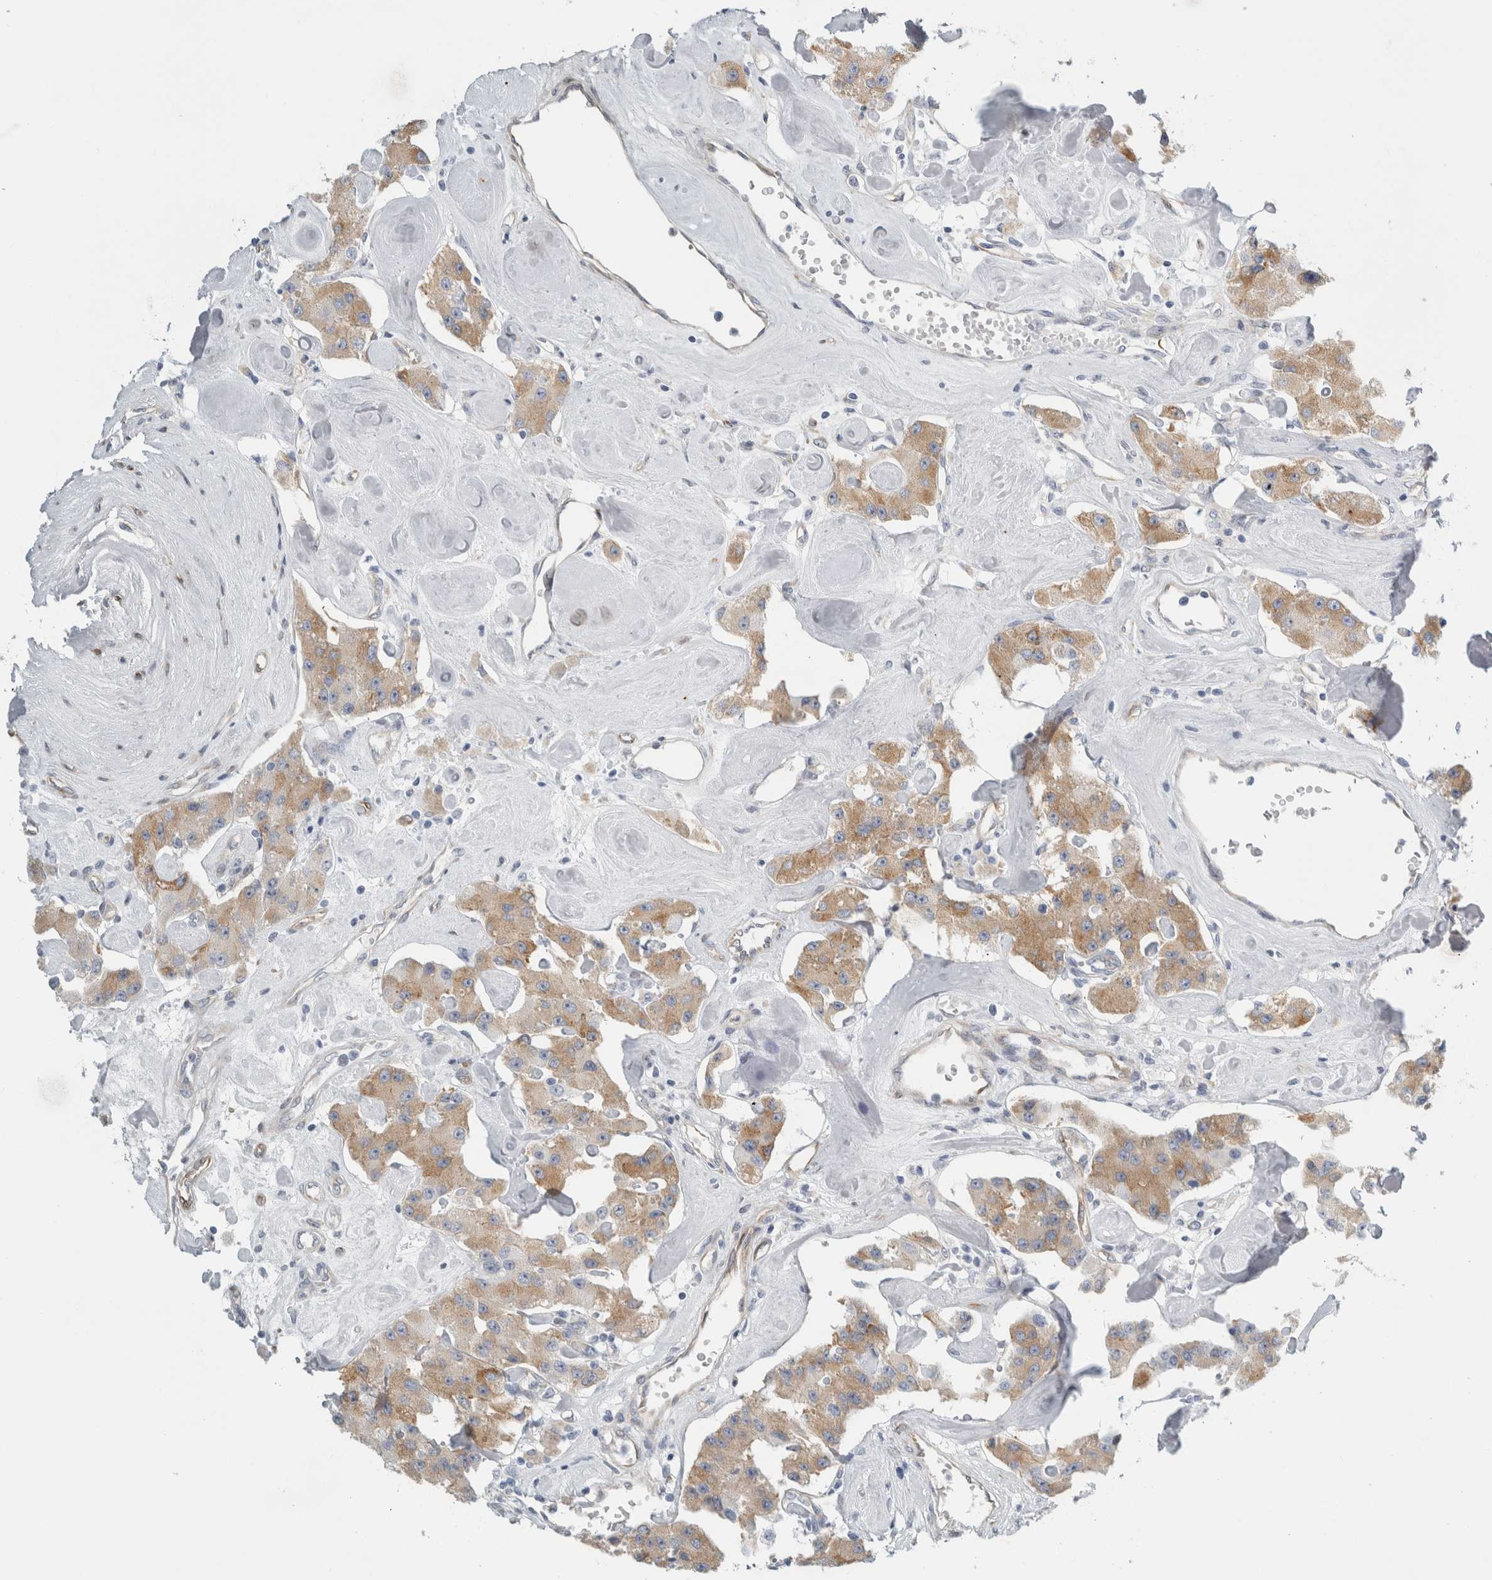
{"staining": {"intensity": "weak", "quantity": ">75%", "location": "cytoplasmic/membranous"}, "tissue": "carcinoid", "cell_type": "Tumor cells", "image_type": "cancer", "snomed": [{"axis": "morphology", "description": "Carcinoid, malignant, NOS"}, {"axis": "topography", "description": "Pancreas"}], "caption": "Immunohistochemical staining of human carcinoid shows low levels of weak cytoplasmic/membranous staining in about >75% of tumor cells. (Stains: DAB (3,3'-diaminobenzidine) in brown, nuclei in blue, Microscopy: brightfield microscopy at high magnification).", "gene": "B3GNT3", "patient": {"sex": "male", "age": 41}}